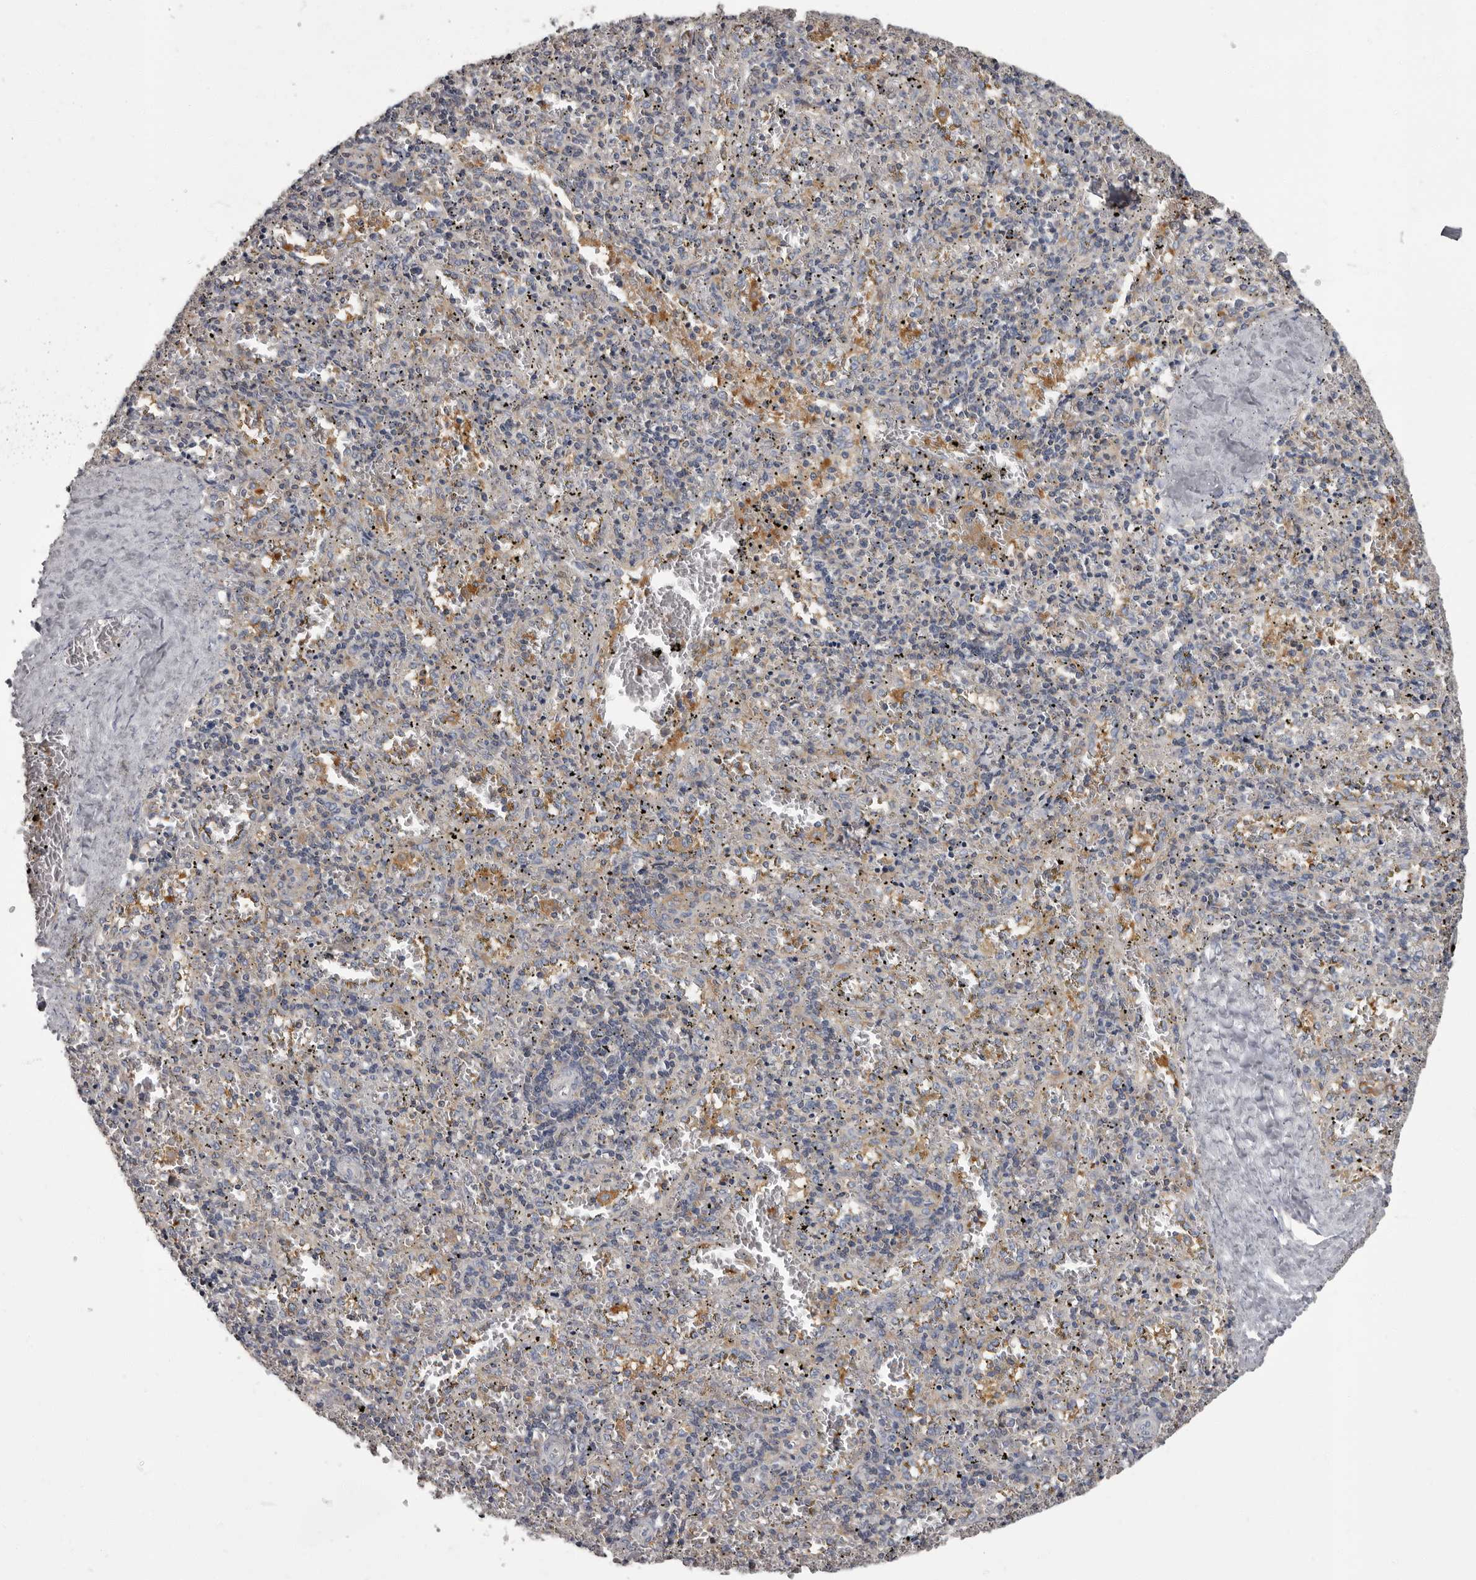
{"staining": {"intensity": "negative", "quantity": "none", "location": "none"}, "tissue": "spleen", "cell_type": "Cells in red pulp", "image_type": "normal", "snomed": [{"axis": "morphology", "description": "Normal tissue, NOS"}, {"axis": "topography", "description": "Spleen"}], "caption": "Protein analysis of normal spleen displays no significant expression in cells in red pulp. The staining is performed using DAB brown chromogen with nuclei counter-stained in using hematoxylin.", "gene": "APEH", "patient": {"sex": "male", "age": 11}}